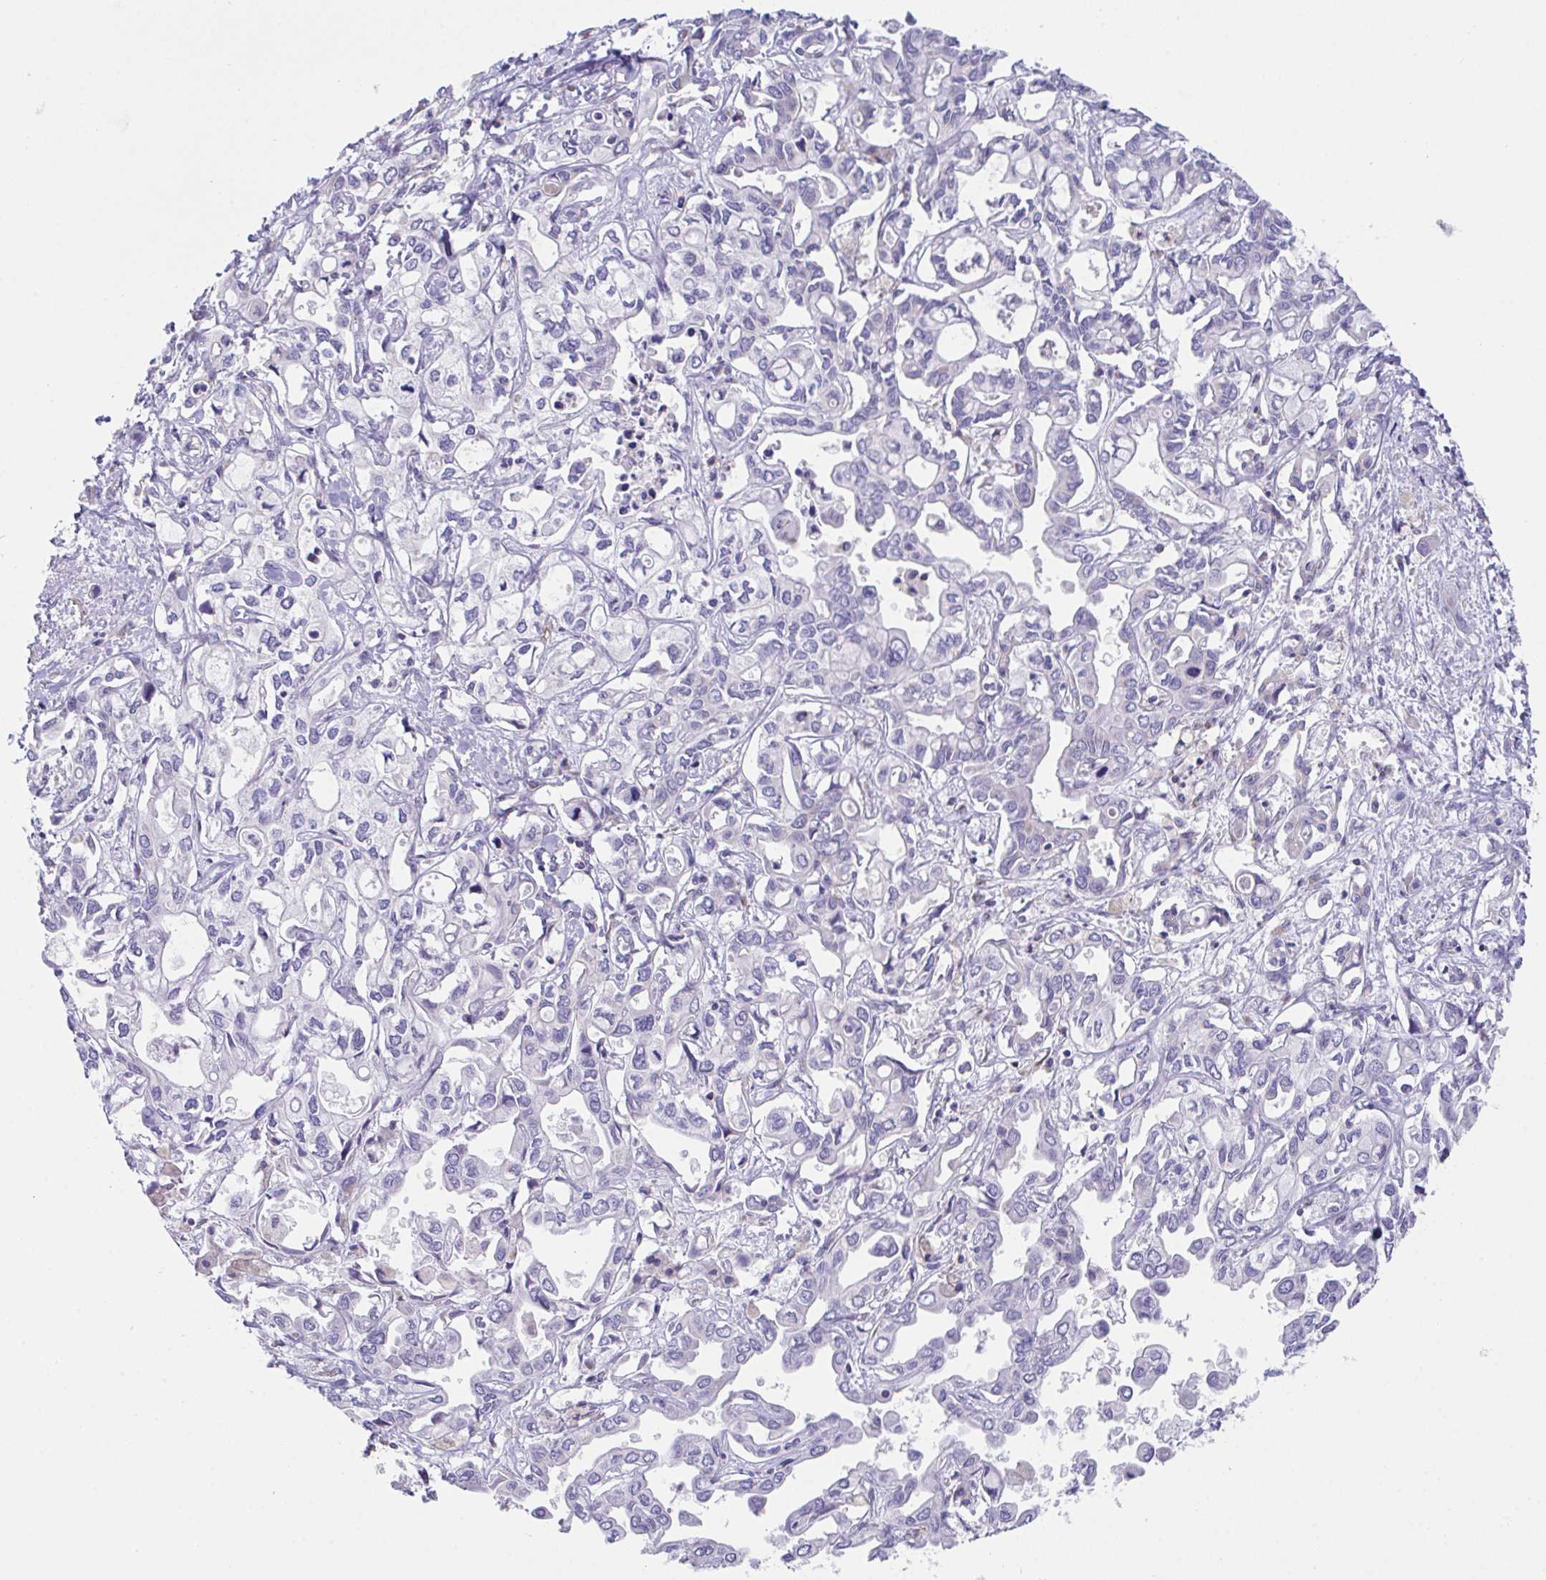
{"staining": {"intensity": "negative", "quantity": "none", "location": "none"}, "tissue": "liver cancer", "cell_type": "Tumor cells", "image_type": "cancer", "snomed": [{"axis": "morphology", "description": "Cholangiocarcinoma"}, {"axis": "topography", "description": "Liver"}], "caption": "Tumor cells are negative for protein expression in human liver cholangiocarcinoma. (DAB (3,3'-diaminobenzidine) IHC visualized using brightfield microscopy, high magnification).", "gene": "MIA3", "patient": {"sex": "female", "age": 64}}